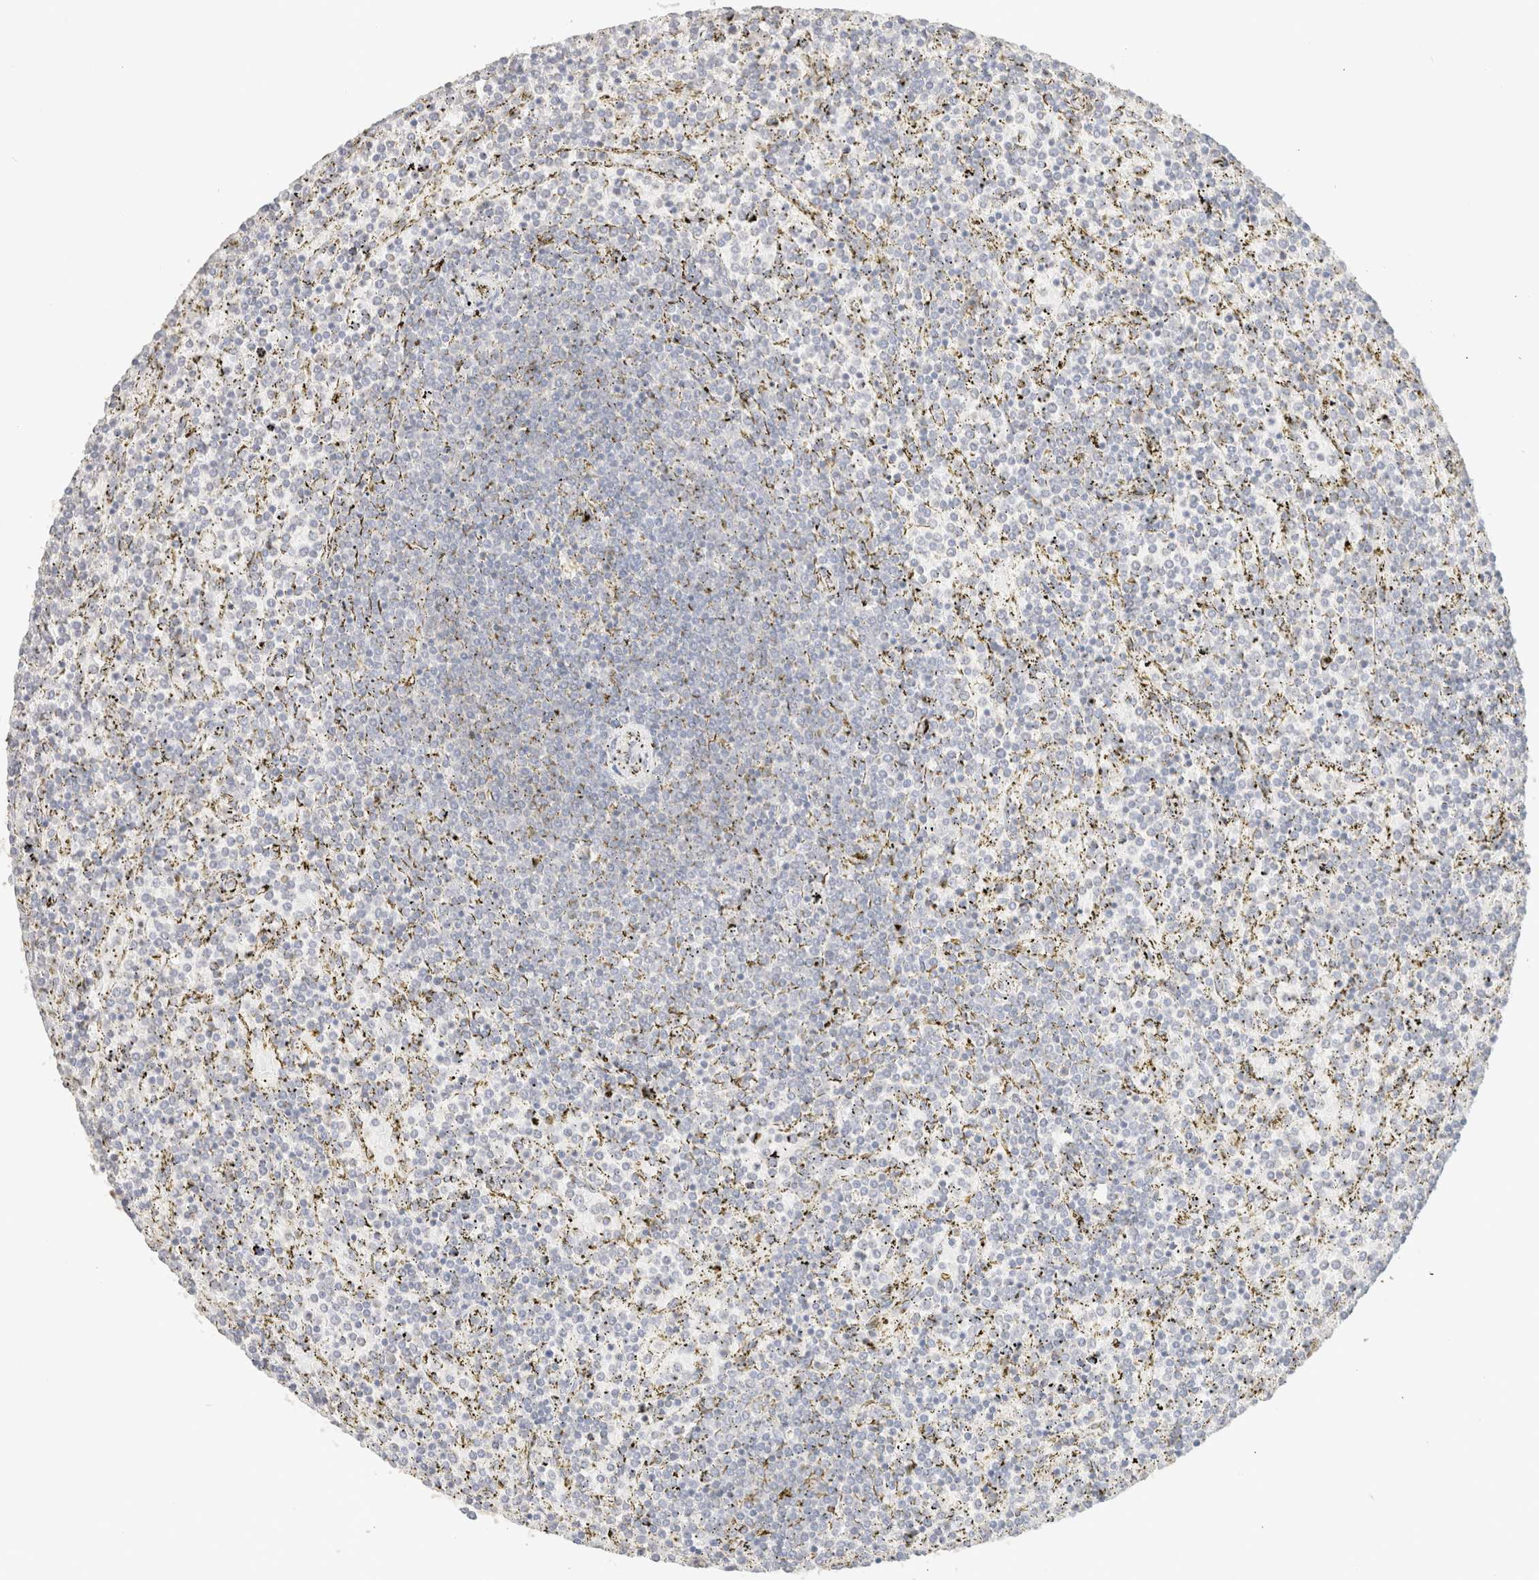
{"staining": {"intensity": "negative", "quantity": "none", "location": "none"}, "tissue": "lymphoma", "cell_type": "Tumor cells", "image_type": "cancer", "snomed": [{"axis": "morphology", "description": "Malignant lymphoma, non-Hodgkin's type, Low grade"}, {"axis": "topography", "description": "Spleen"}], "caption": "A high-resolution photomicrograph shows immunohistochemistry (IHC) staining of lymphoma, which displays no significant expression in tumor cells.", "gene": "CPA1", "patient": {"sex": "female", "age": 77}}